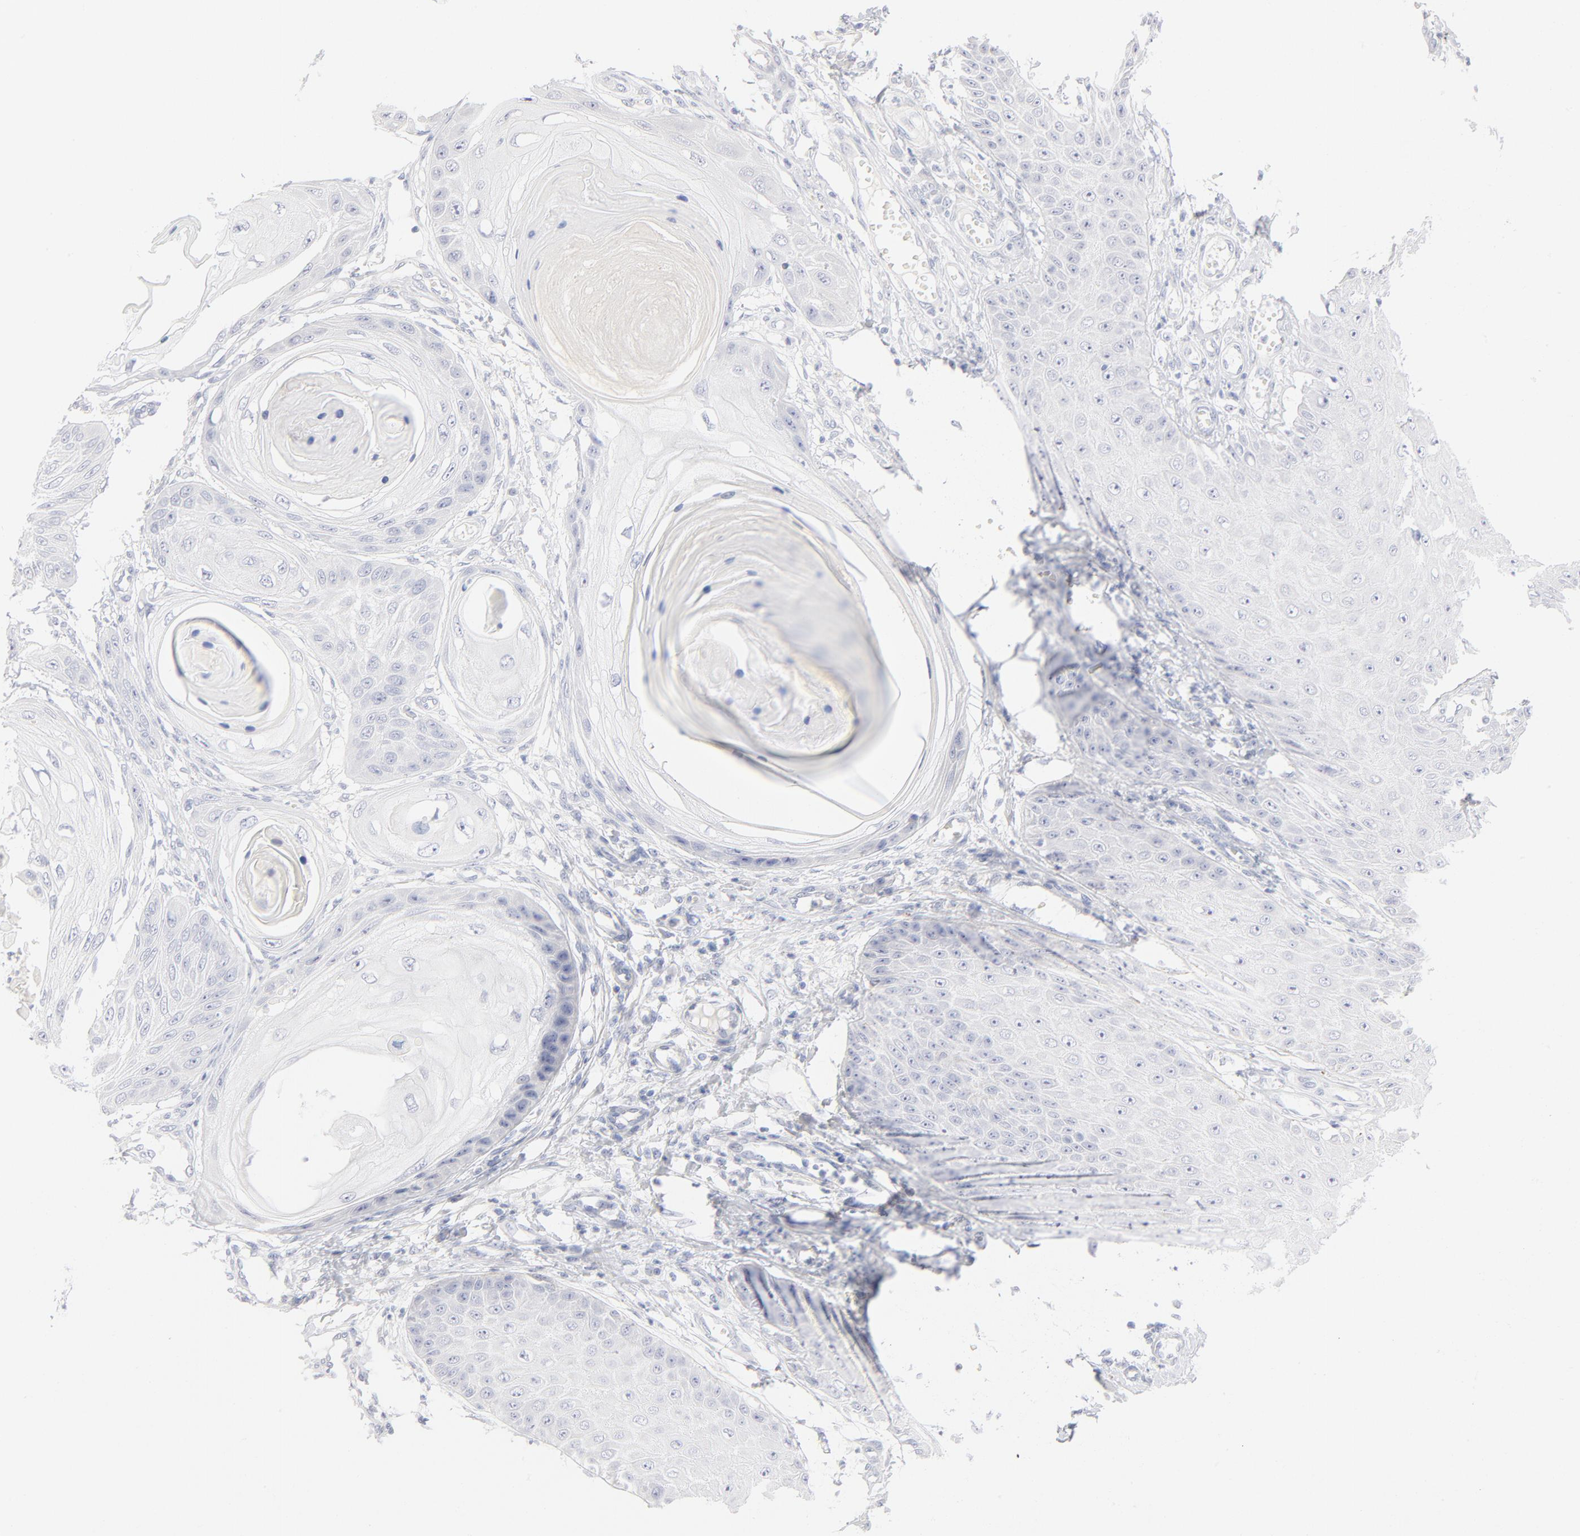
{"staining": {"intensity": "negative", "quantity": "none", "location": "none"}, "tissue": "skin cancer", "cell_type": "Tumor cells", "image_type": "cancer", "snomed": [{"axis": "morphology", "description": "Squamous cell carcinoma, NOS"}, {"axis": "topography", "description": "Skin"}], "caption": "Protein analysis of skin cancer (squamous cell carcinoma) demonstrates no significant staining in tumor cells. (DAB immunohistochemistry (IHC), high magnification).", "gene": "ONECUT1", "patient": {"sex": "female", "age": 40}}